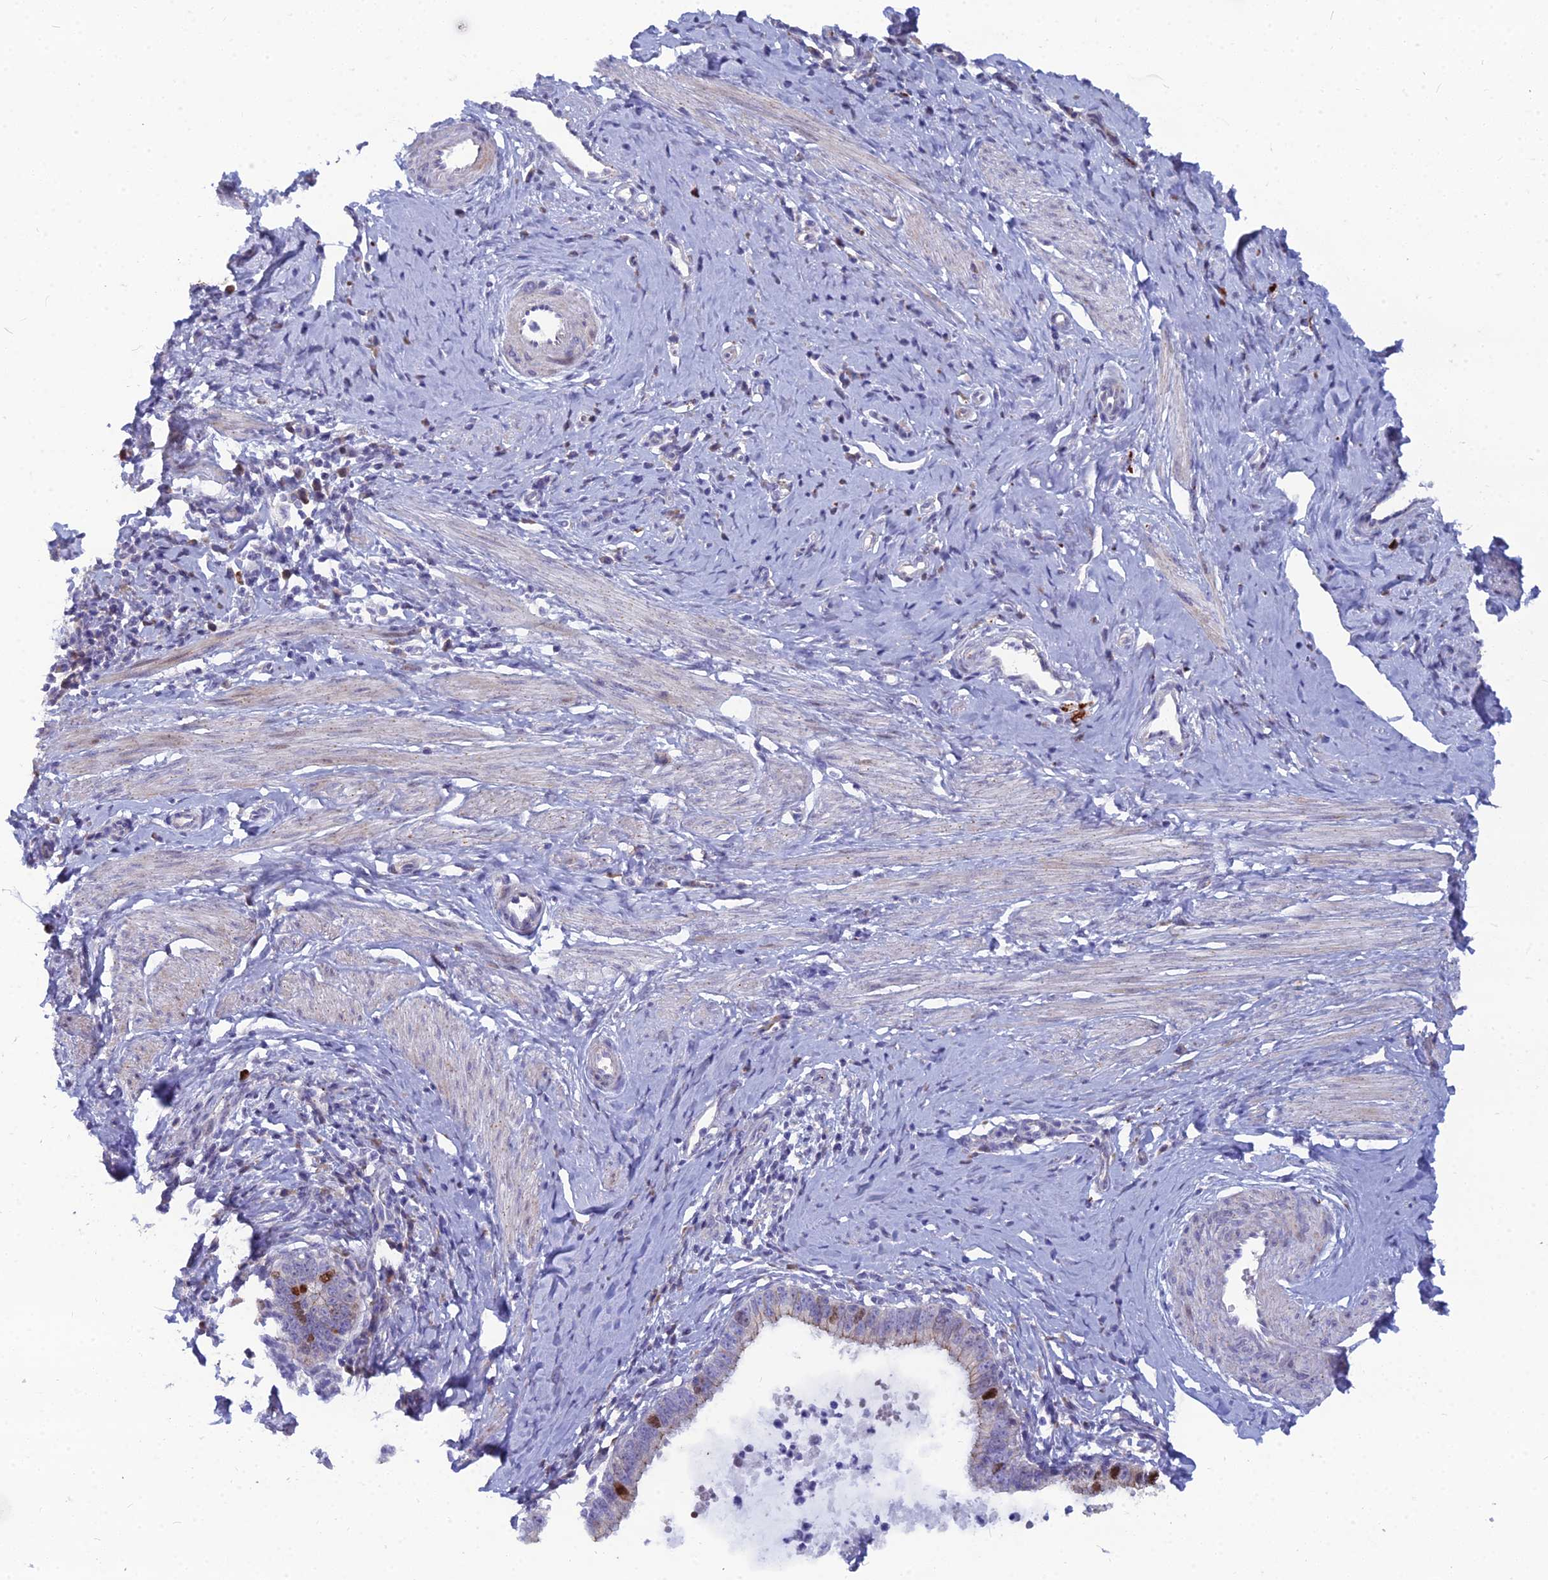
{"staining": {"intensity": "moderate", "quantity": "<25%", "location": "nuclear"}, "tissue": "cervical cancer", "cell_type": "Tumor cells", "image_type": "cancer", "snomed": [{"axis": "morphology", "description": "Adenocarcinoma, NOS"}, {"axis": "topography", "description": "Cervix"}], "caption": "Immunohistochemistry of human cervical cancer demonstrates low levels of moderate nuclear staining in approximately <25% of tumor cells.", "gene": "NUSAP1", "patient": {"sex": "female", "age": 36}}